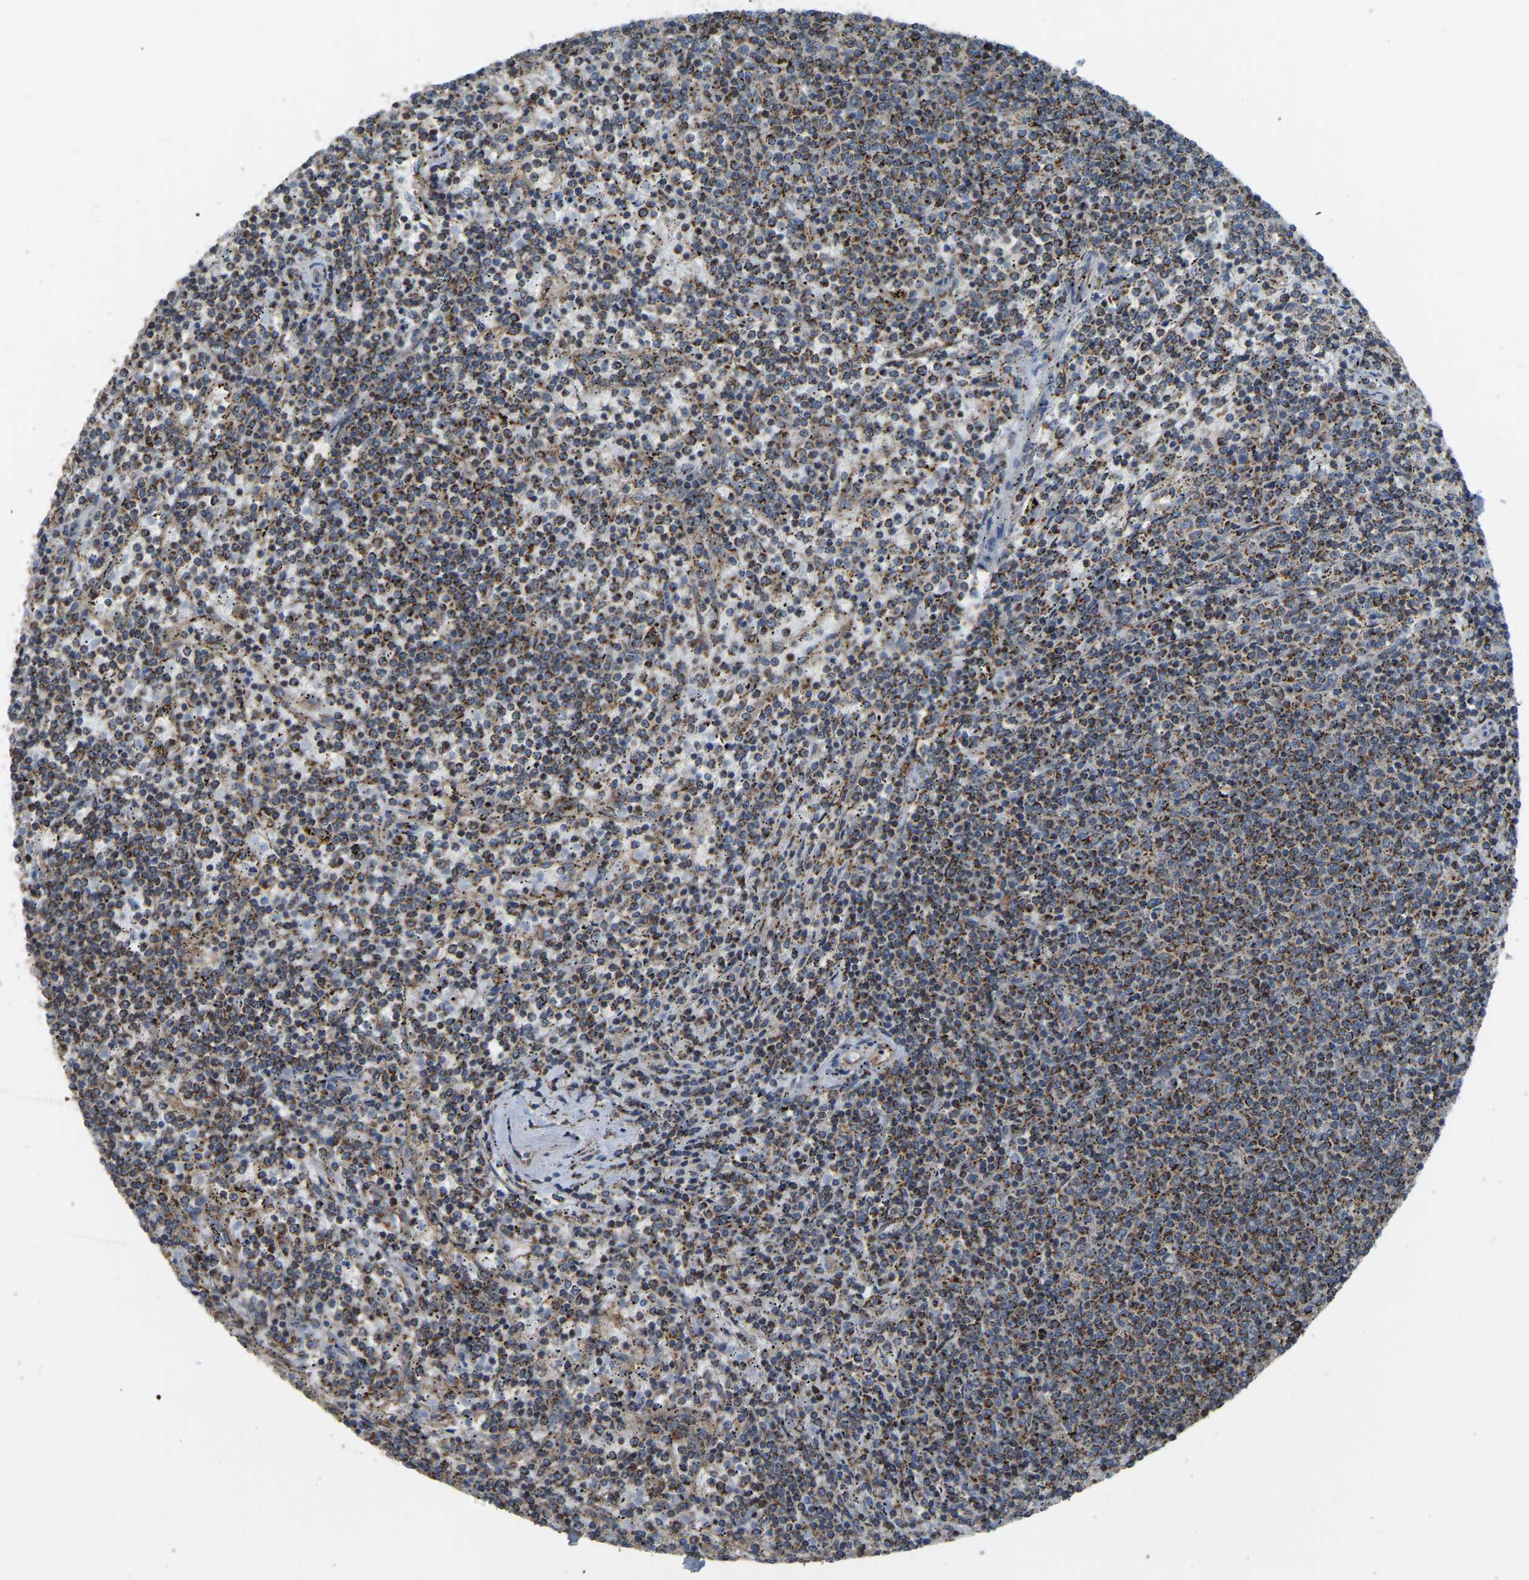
{"staining": {"intensity": "moderate", "quantity": ">75%", "location": "cytoplasmic/membranous"}, "tissue": "lymphoma", "cell_type": "Tumor cells", "image_type": "cancer", "snomed": [{"axis": "morphology", "description": "Malignant lymphoma, non-Hodgkin's type, Low grade"}, {"axis": "topography", "description": "Spleen"}], "caption": "This image demonstrates IHC staining of lymphoma, with medium moderate cytoplasmic/membranous positivity in about >75% of tumor cells.", "gene": "PSMD7", "patient": {"sex": "female", "age": 50}}